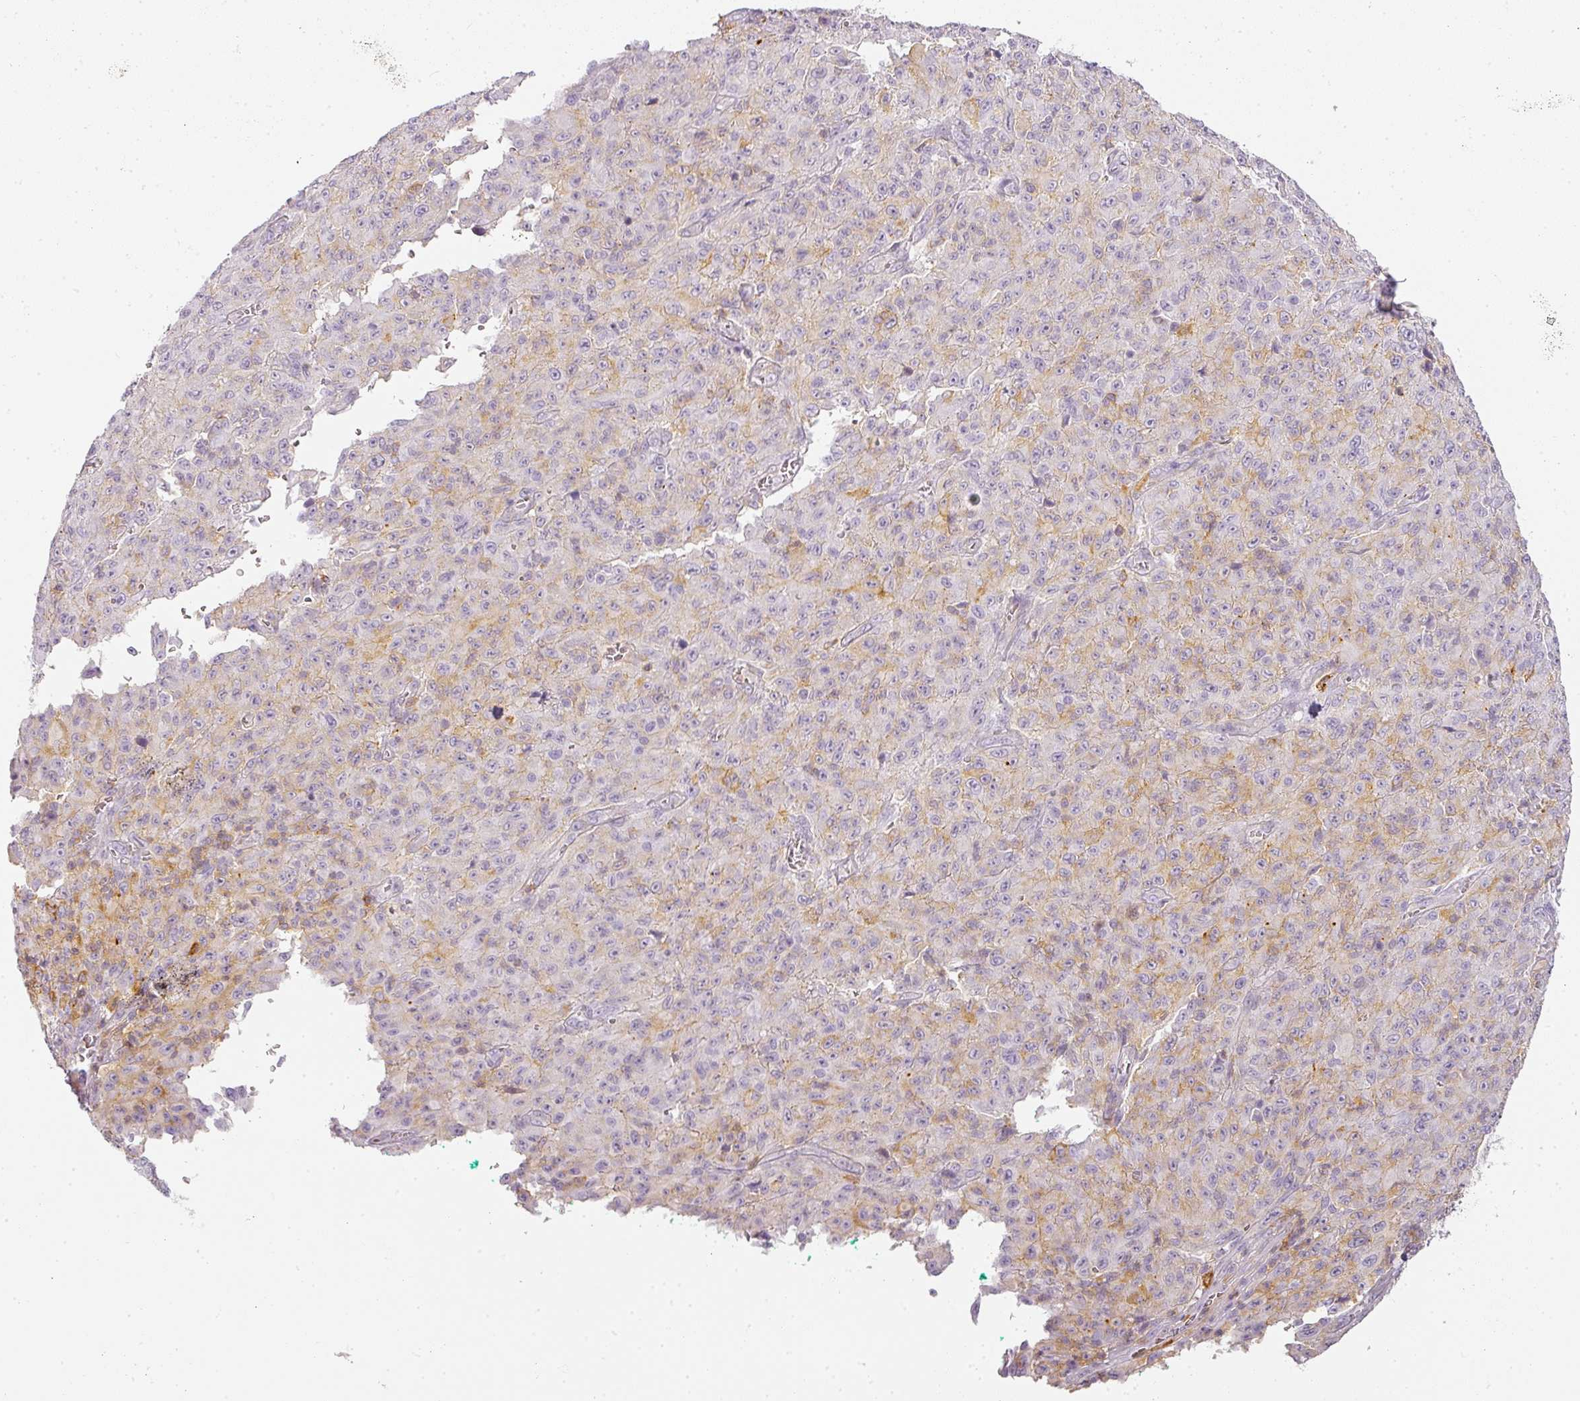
{"staining": {"intensity": "weak", "quantity": "<25%", "location": "cytoplasmic/membranous"}, "tissue": "melanoma", "cell_type": "Tumor cells", "image_type": "cancer", "snomed": [{"axis": "morphology", "description": "Malignant melanoma, NOS"}, {"axis": "topography", "description": "Skin"}], "caption": "Immunohistochemistry (IHC) image of human malignant melanoma stained for a protein (brown), which displays no staining in tumor cells.", "gene": "TMEM42", "patient": {"sex": "male", "age": 46}}